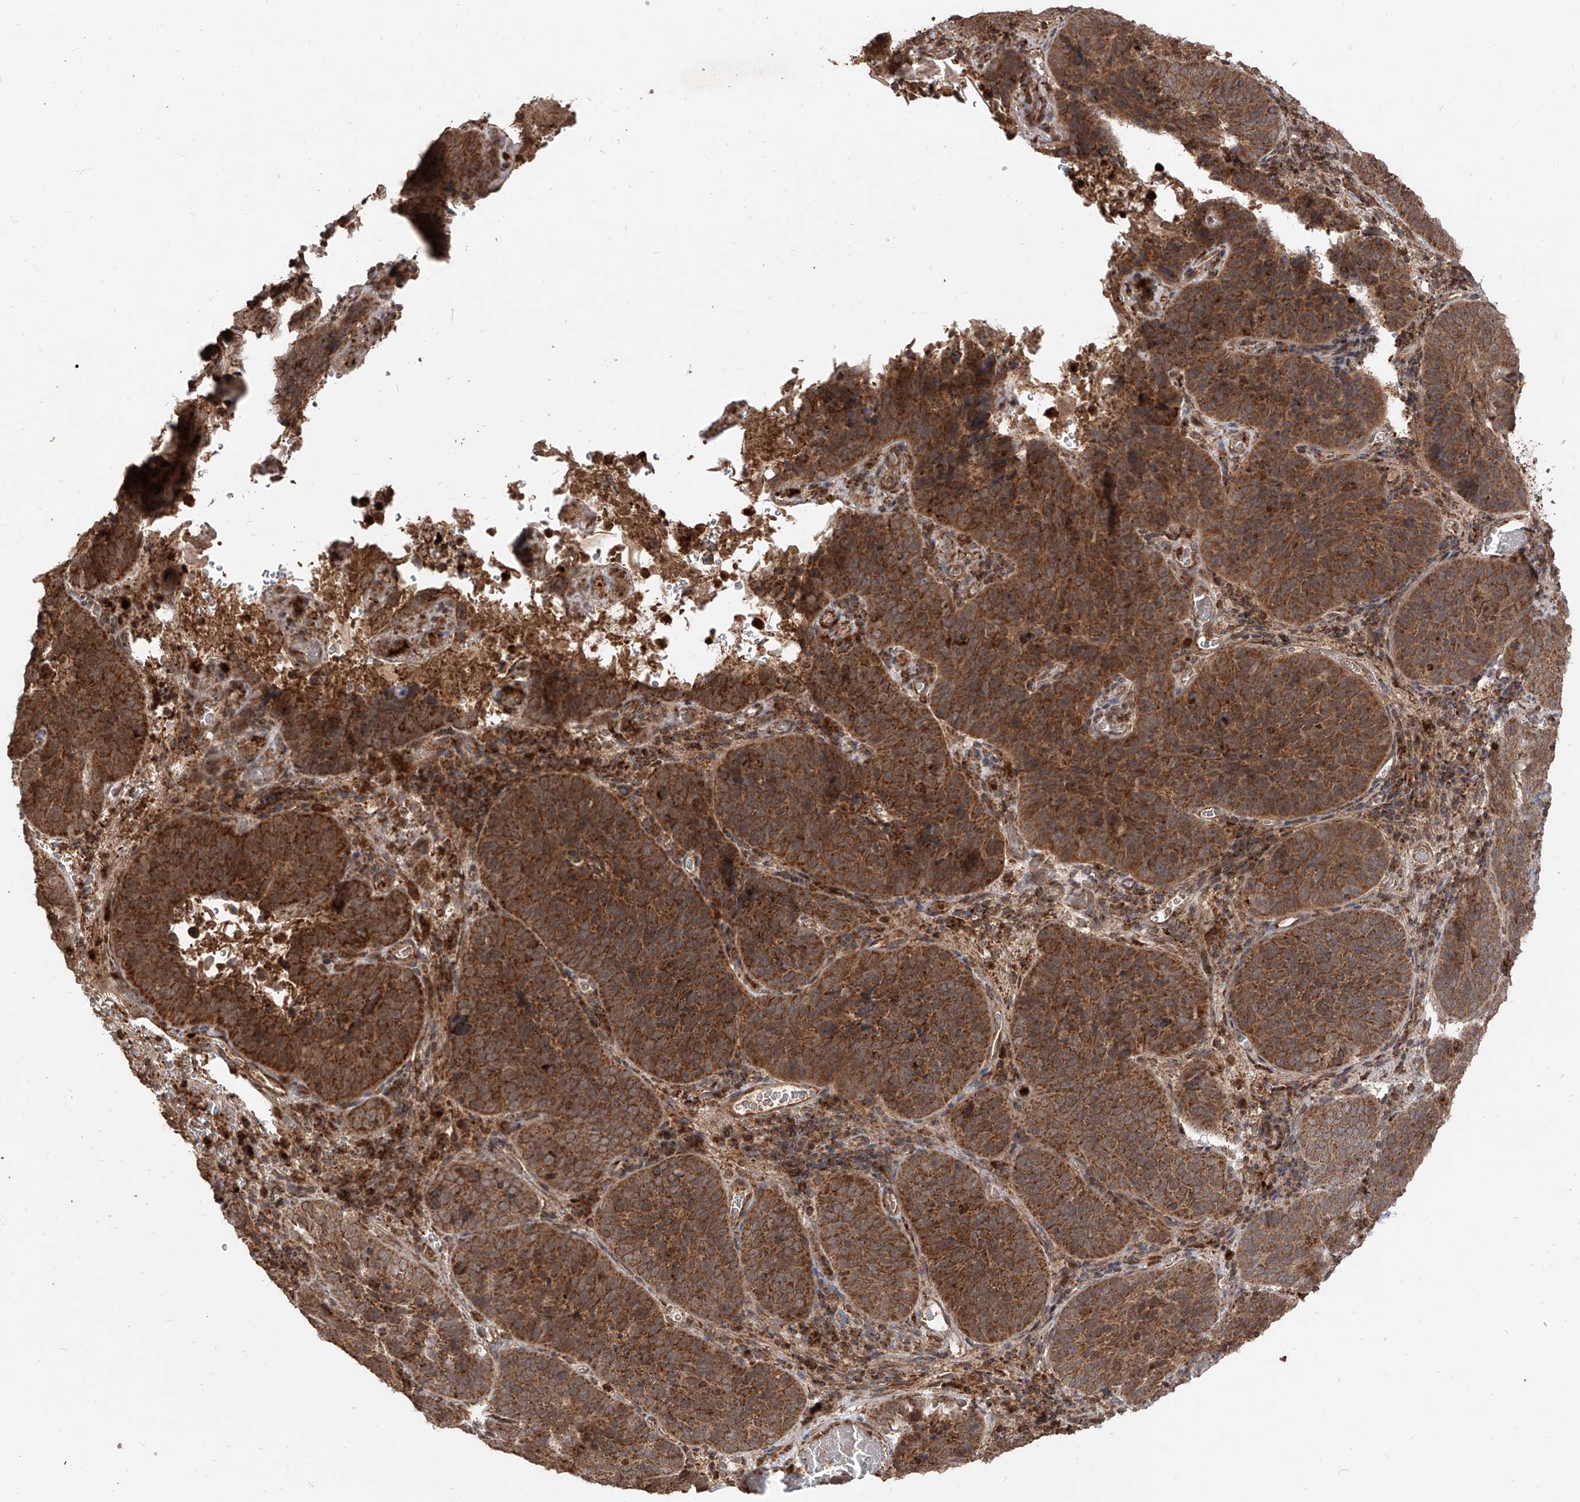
{"staining": {"intensity": "strong", "quantity": ">75%", "location": "cytoplasmic/membranous"}, "tissue": "cervical cancer", "cell_type": "Tumor cells", "image_type": "cancer", "snomed": [{"axis": "morphology", "description": "Squamous cell carcinoma, NOS"}, {"axis": "topography", "description": "Cervix"}], "caption": "Protein analysis of cervical squamous cell carcinoma tissue exhibits strong cytoplasmic/membranous staining in approximately >75% of tumor cells. Using DAB (3,3'-diaminobenzidine) (brown) and hematoxylin (blue) stains, captured at high magnification using brightfield microscopy.", "gene": "AIM2", "patient": {"sex": "female", "age": 60}}